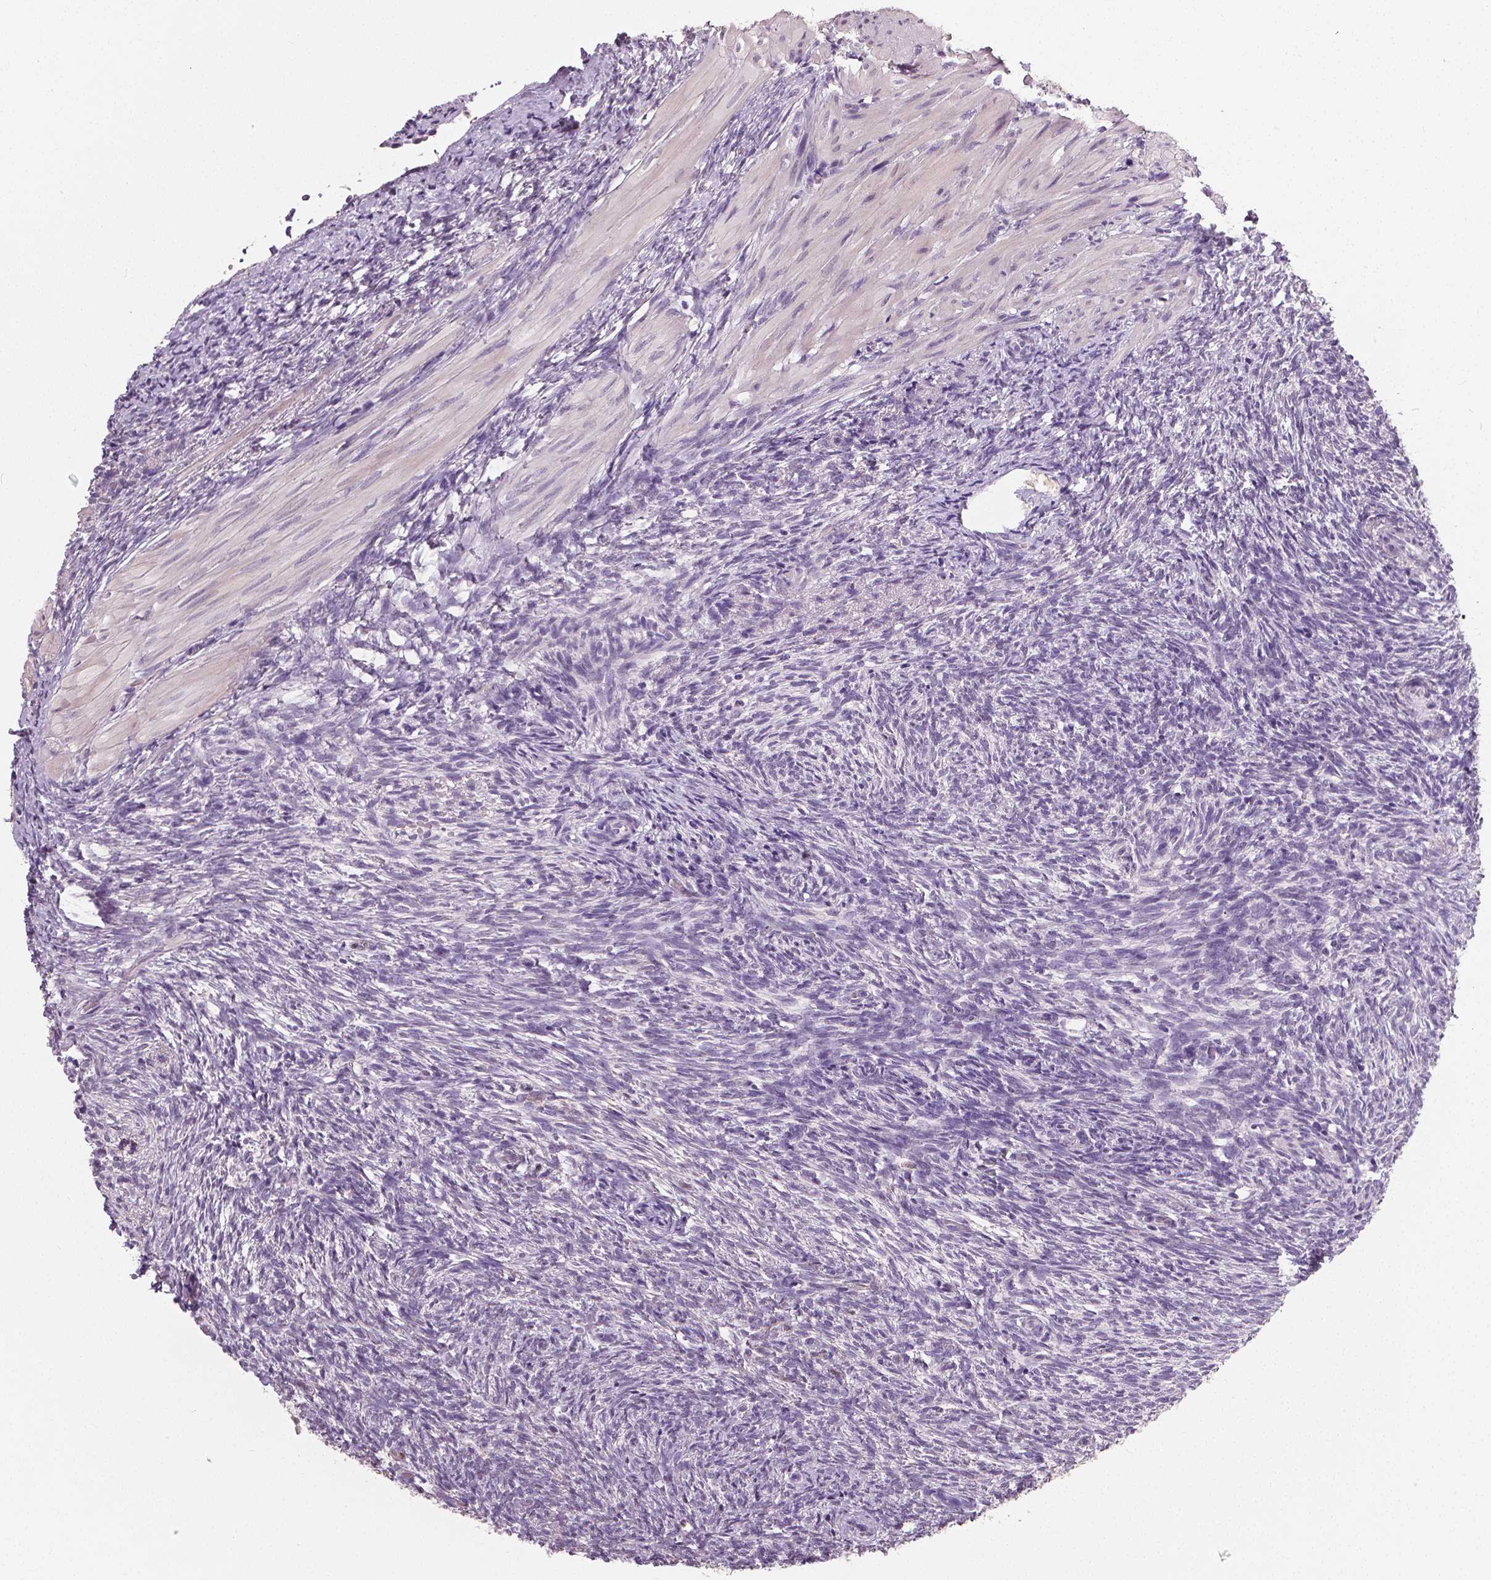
{"staining": {"intensity": "negative", "quantity": "none", "location": "none"}, "tissue": "ovary", "cell_type": "Follicle cells", "image_type": "normal", "snomed": [{"axis": "morphology", "description": "Normal tissue, NOS"}, {"axis": "topography", "description": "Ovary"}], "caption": "Immunohistochemistry (IHC) micrograph of unremarkable ovary stained for a protein (brown), which shows no positivity in follicle cells. The staining is performed using DAB brown chromogen with nuclei counter-stained in using hematoxylin.", "gene": "NECAB1", "patient": {"sex": "female", "age": 46}}